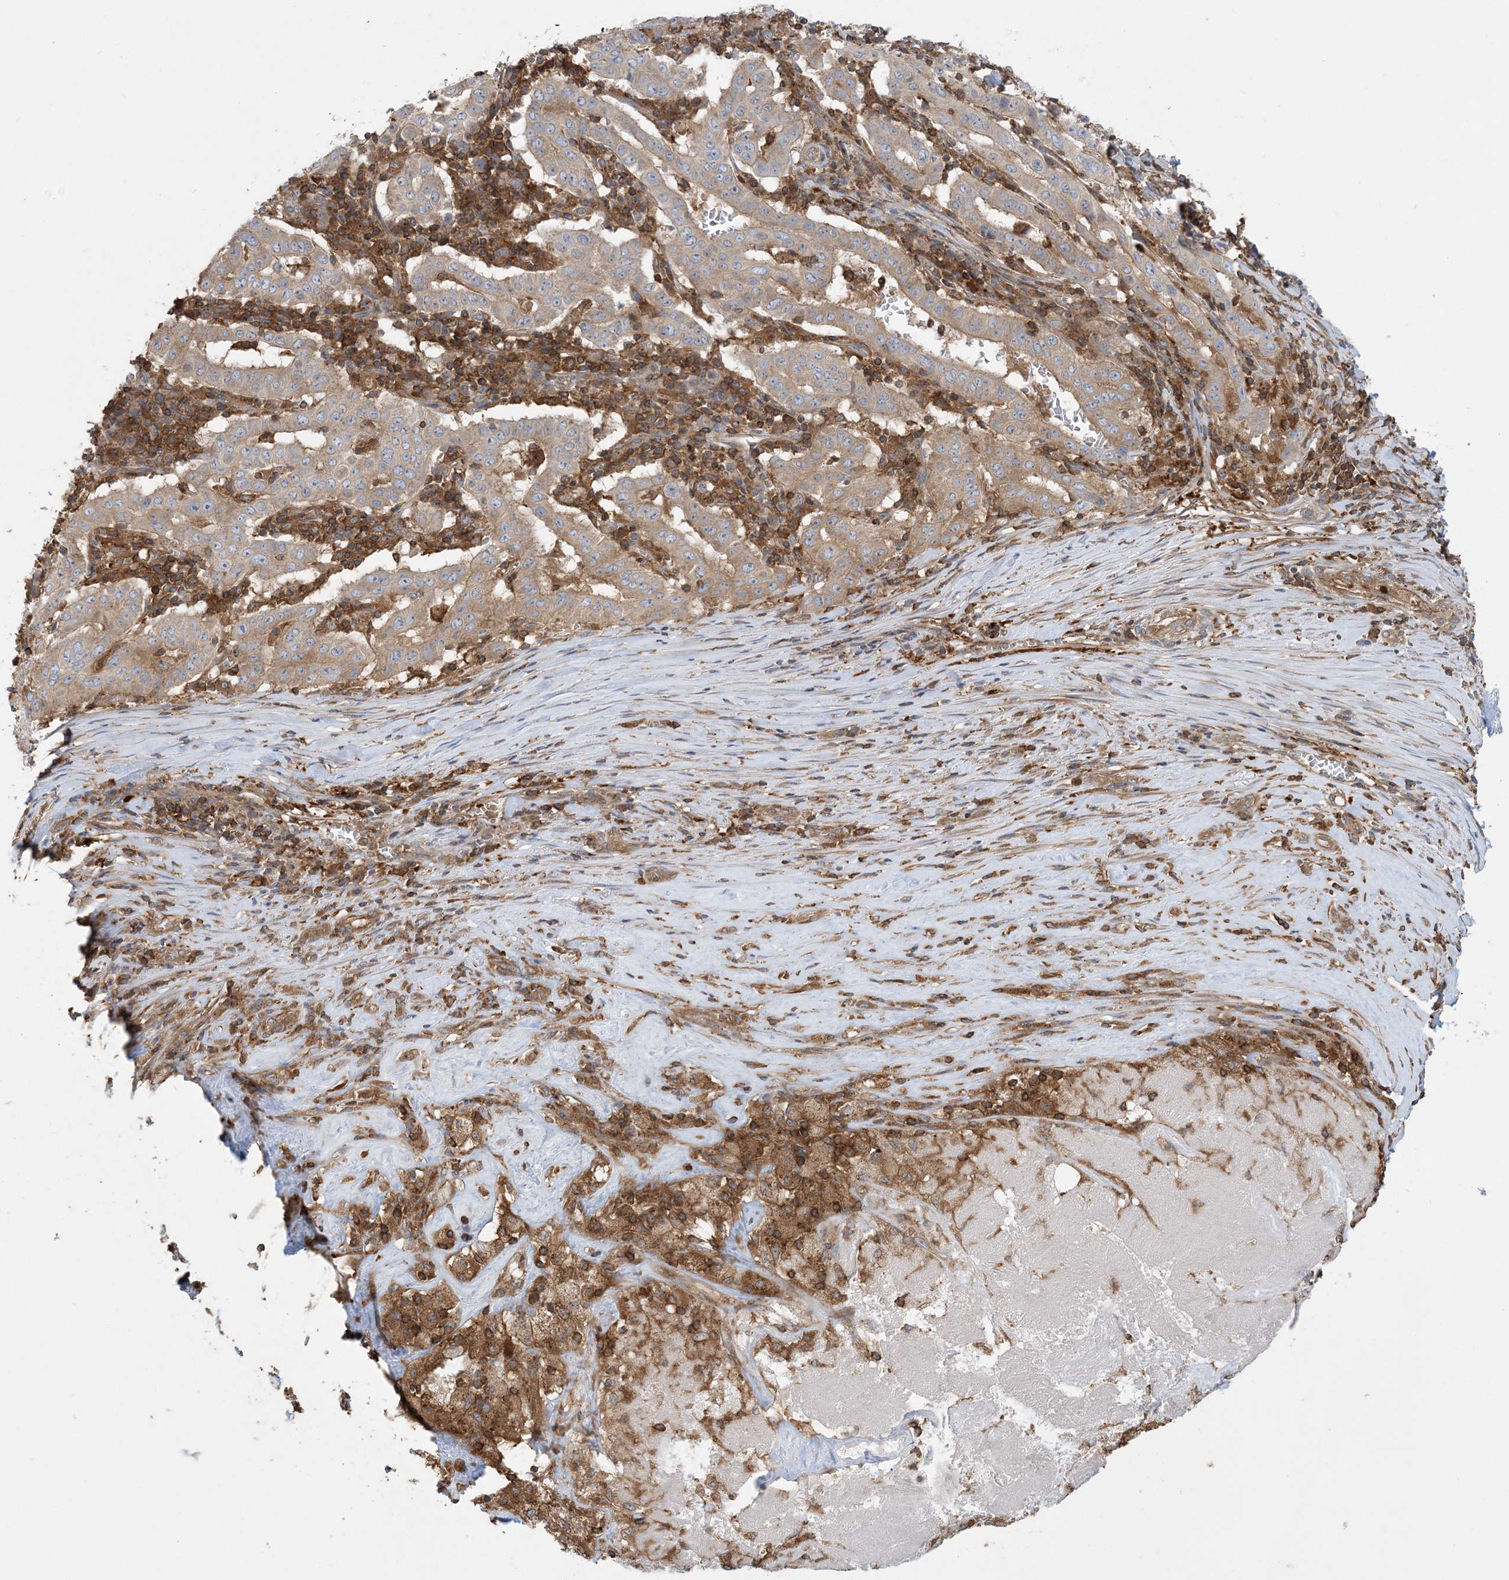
{"staining": {"intensity": "weak", "quantity": ">75%", "location": "cytoplasmic/membranous"}, "tissue": "pancreatic cancer", "cell_type": "Tumor cells", "image_type": "cancer", "snomed": [{"axis": "morphology", "description": "Adenocarcinoma, NOS"}, {"axis": "topography", "description": "Pancreas"}], "caption": "Pancreatic cancer (adenocarcinoma) stained for a protein exhibits weak cytoplasmic/membranous positivity in tumor cells. The staining was performed using DAB (3,3'-diaminobenzidine) to visualize the protein expression in brown, while the nuclei were stained in blue with hematoxylin (Magnification: 20x).", "gene": "SFMBT2", "patient": {"sex": "male", "age": 63}}